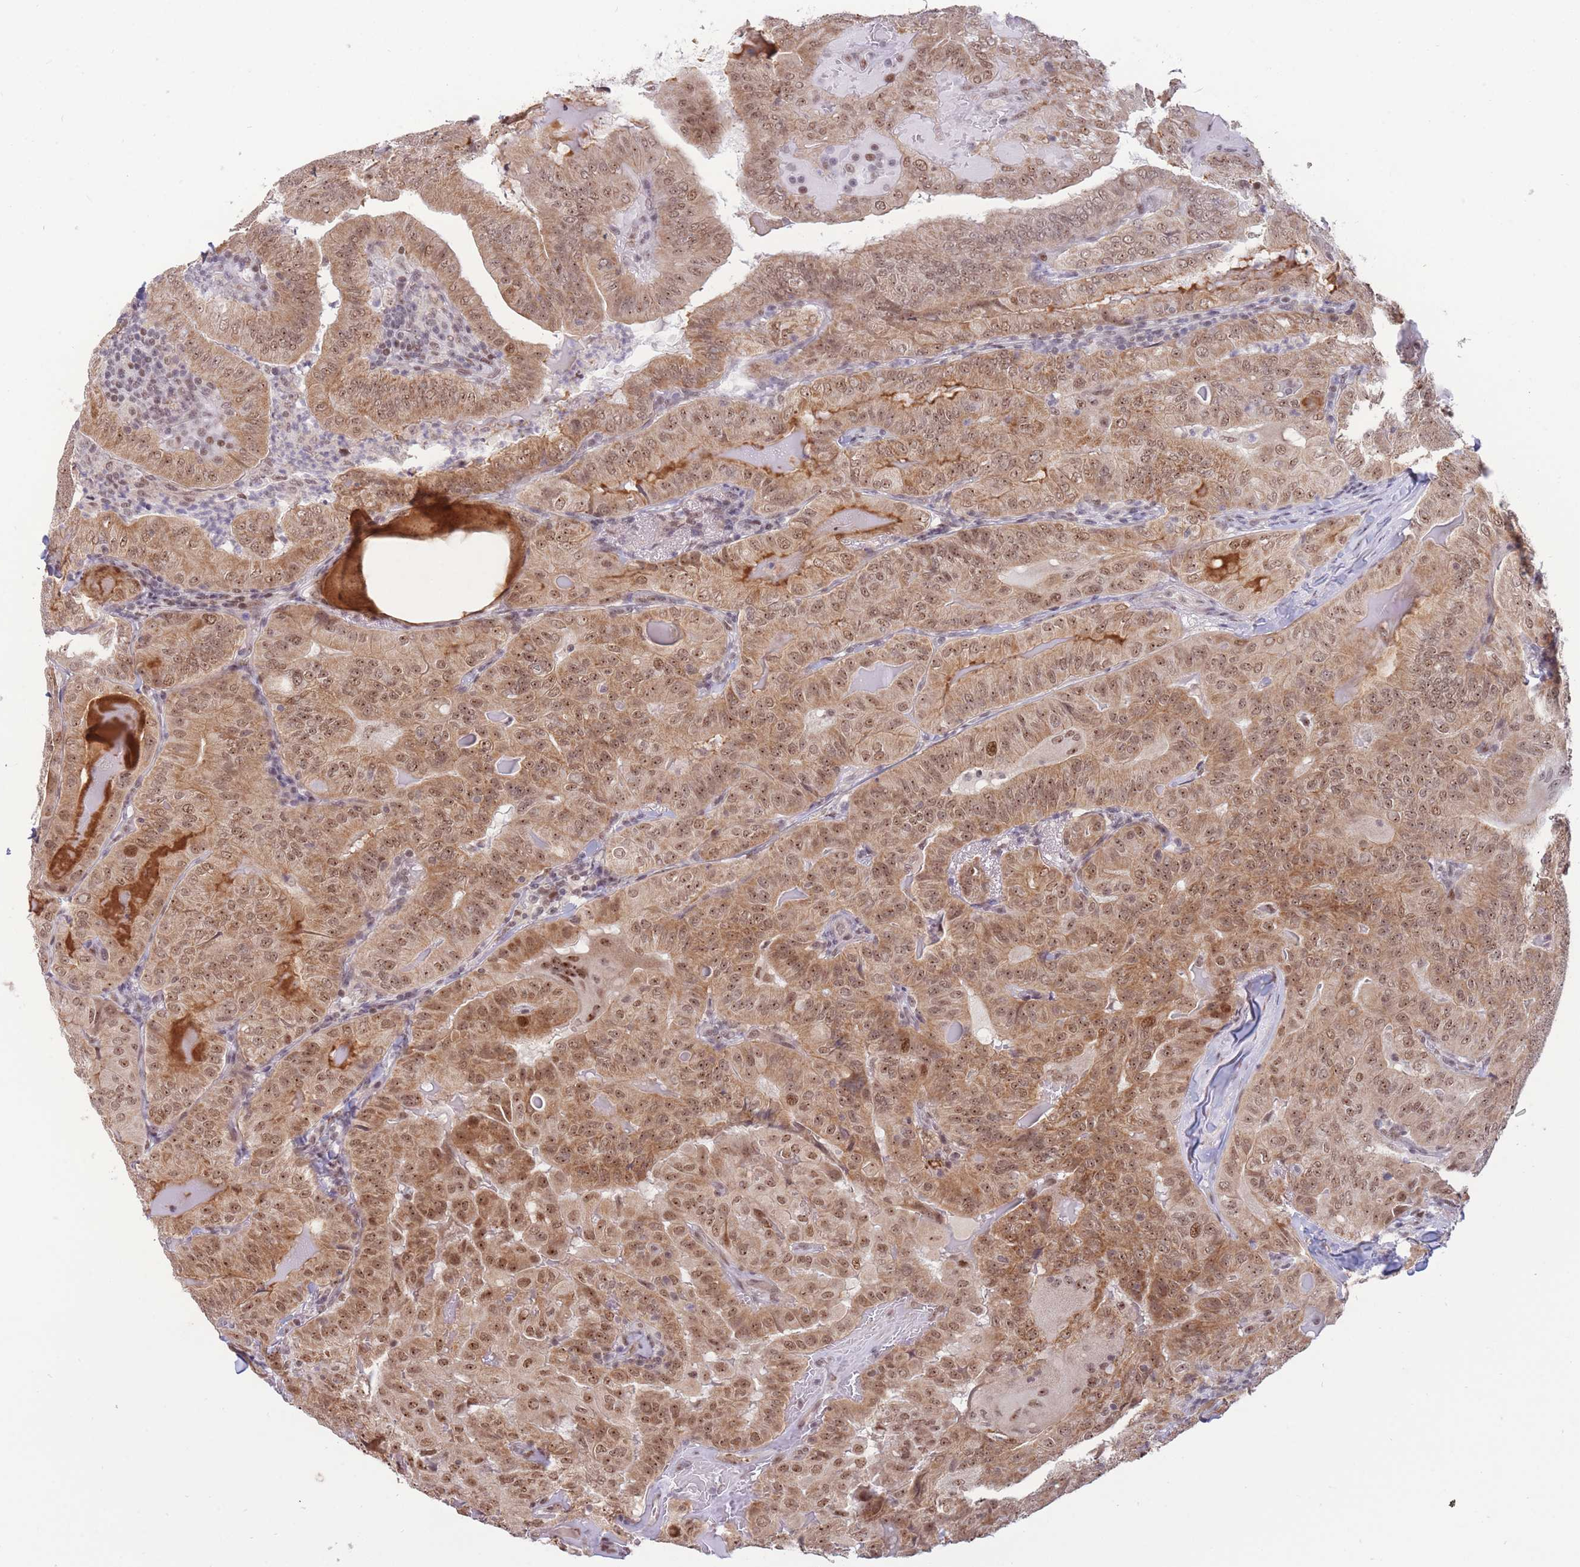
{"staining": {"intensity": "moderate", "quantity": ">75%", "location": "cytoplasmic/membranous,nuclear"}, "tissue": "thyroid cancer", "cell_type": "Tumor cells", "image_type": "cancer", "snomed": [{"axis": "morphology", "description": "Papillary adenocarcinoma, NOS"}, {"axis": "topography", "description": "Thyroid gland"}], "caption": "Immunohistochemical staining of human thyroid cancer exhibits medium levels of moderate cytoplasmic/membranous and nuclear protein staining in approximately >75% of tumor cells. The protein is stained brown, and the nuclei are stained in blue (DAB (3,3'-diaminobenzidine) IHC with brightfield microscopy, high magnification).", "gene": "TARBP2", "patient": {"sex": "female", "age": 68}}